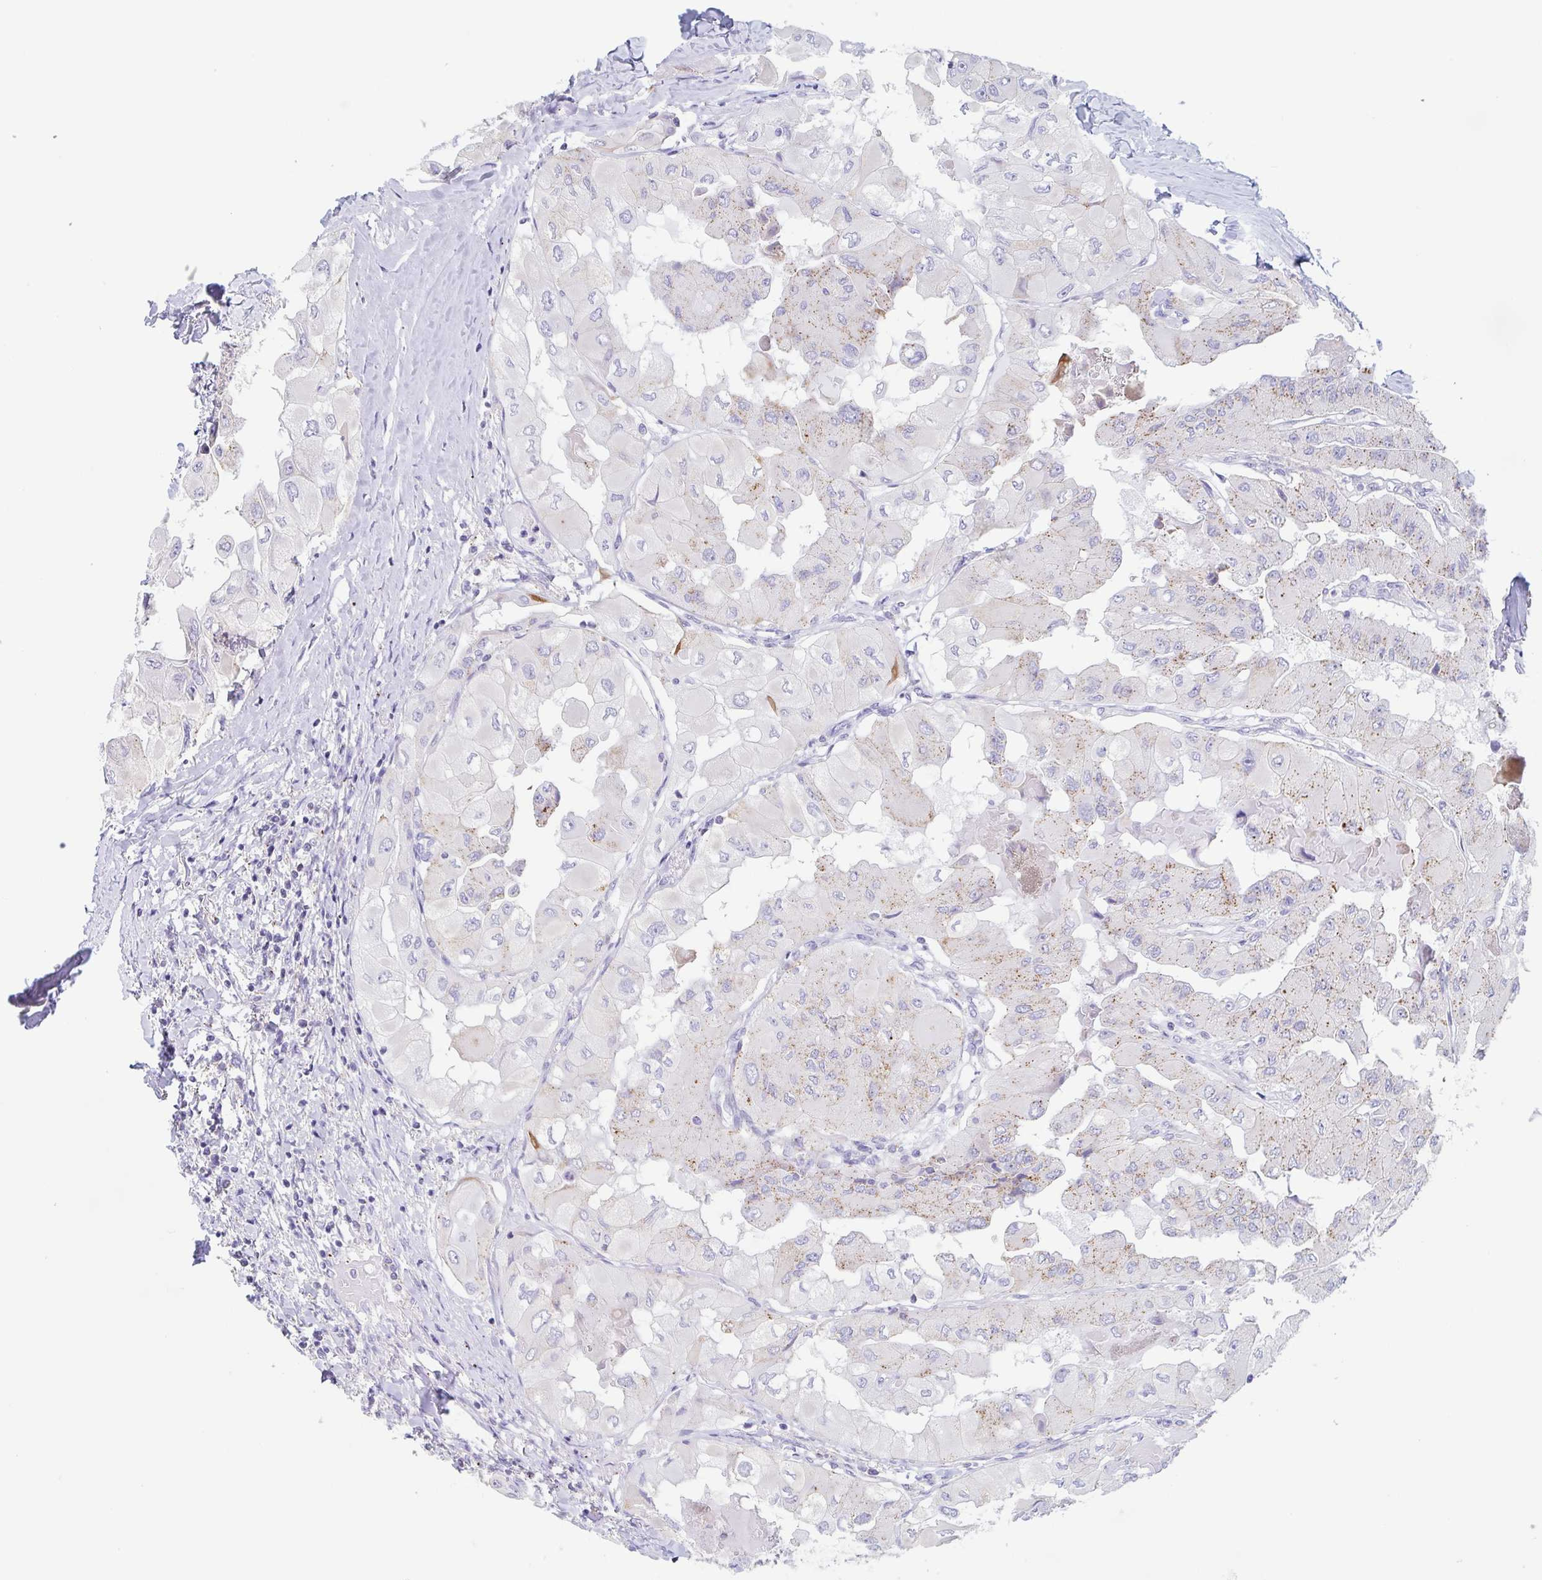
{"staining": {"intensity": "moderate", "quantity": "25%-75%", "location": "cytoplasmic/membranous"}, "tissue": "thyroid cancer", "cell_type": "Tumor cells", "image_type": "cancer", "snomed": [{"axis": "morphology", "description": "Normal tissue, NOS"}, {"axis": "morphology", "description": "Papillary adenocarcinoma, NOS"}, {"axis": "topography", "description": "Thyroid gland"}], "caption": "Immunohistochemistry histopathology image of thyroid papillary adenocarcinoma stained for a protein (brown), which exhibits medium levels of moderate cytoplasmic/membranous positivity in approximately 25%-75% of tumor cells.", "gene": "CHMP5", "patient": {"sex": "female", "age": 59}}